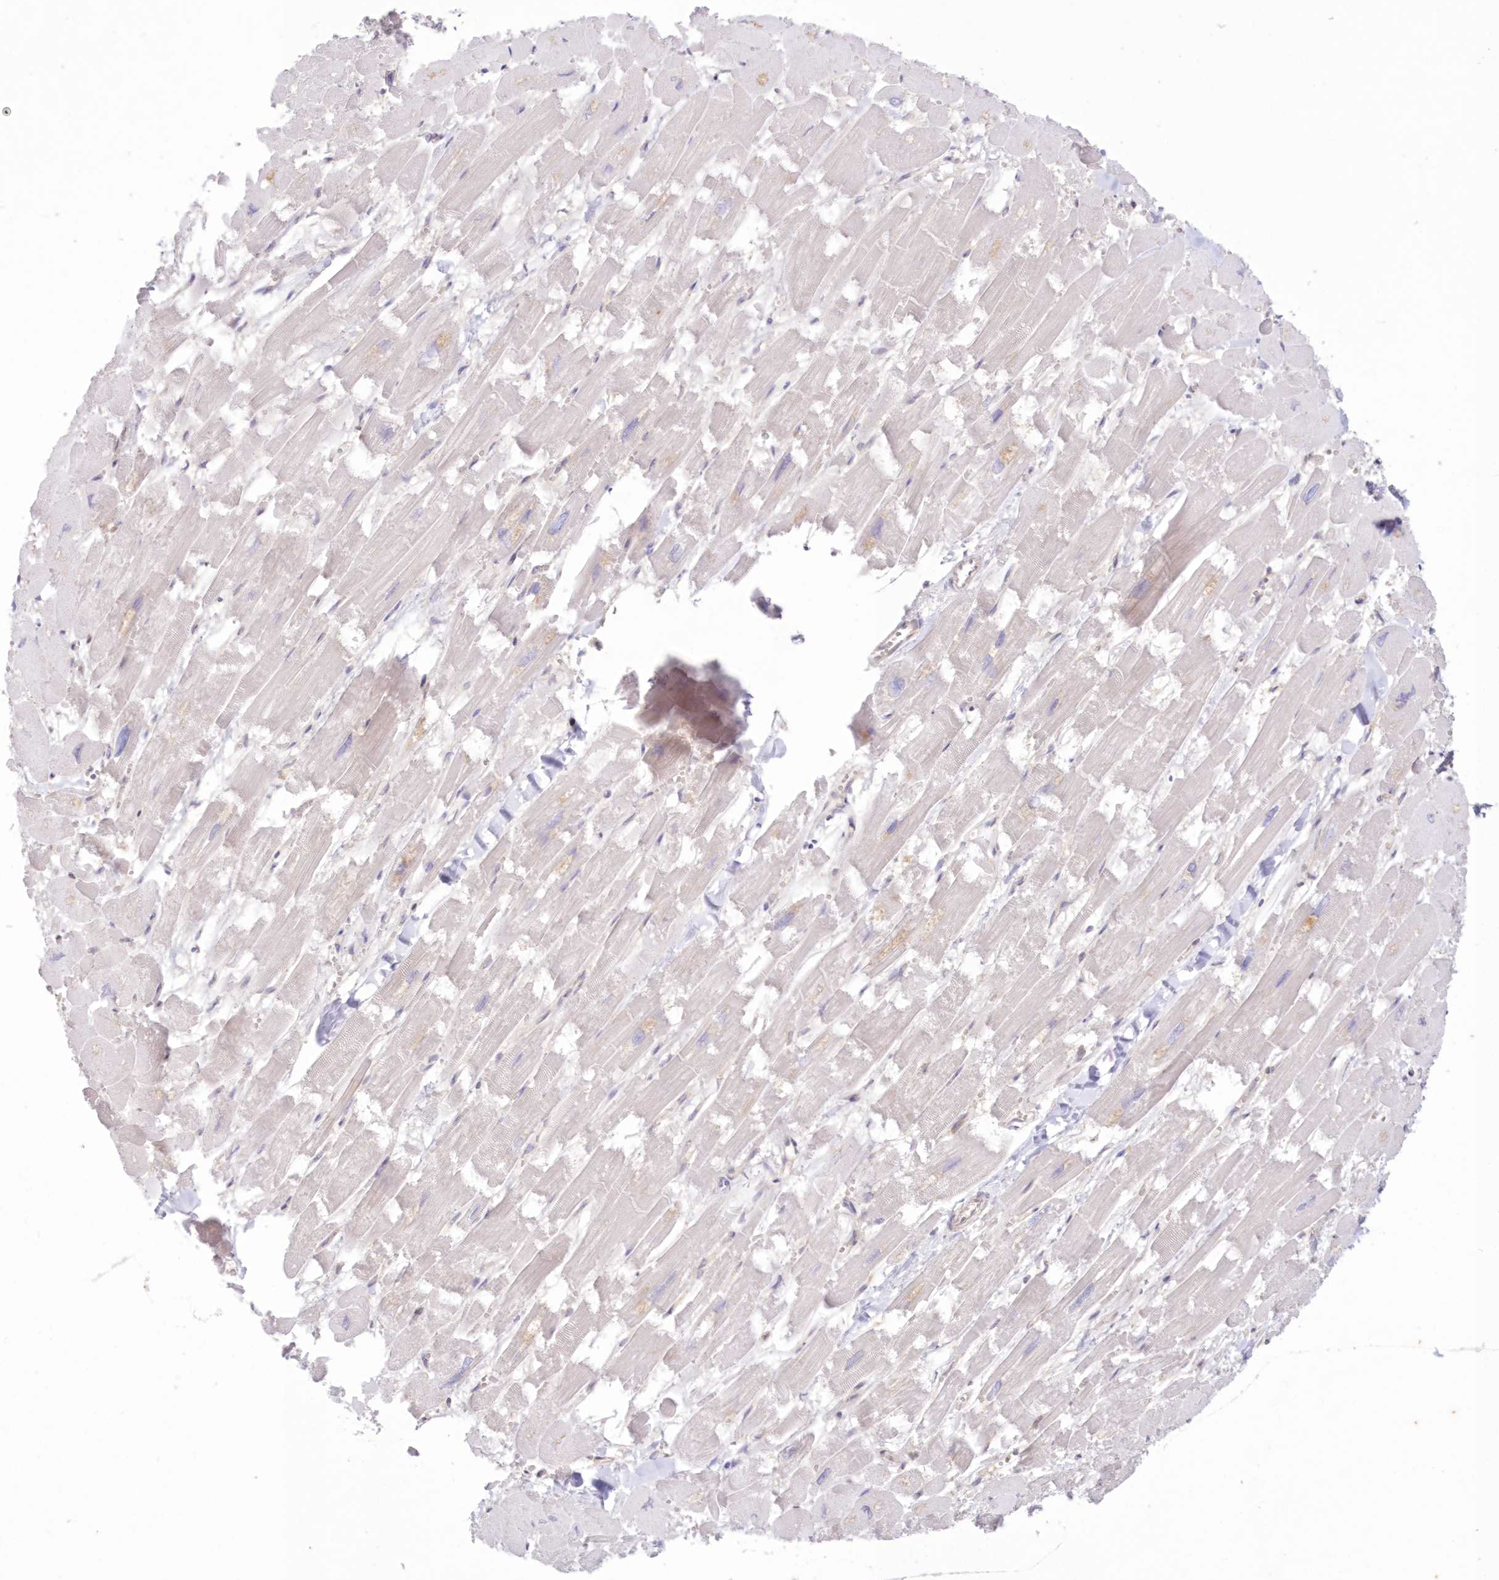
{"staining": {"intensity": "negative", "quantity": "none", "location": "none"}, "tissue": "heart muscle", "cell_type": "Cardiomyocytes", "image_type": "normal", "snomed": [{"axis": "morphology", "description": "Normal tissue, NOS"}, {"axis": "topography", "description": "Heart"}], "caption": "Immunohistochemistry (IHC) of unremarkable human heart muscle shows no staining in cardiomyocytes.", "gene": "RNPEP", "patient": {"sex": "male", "age": 54}}